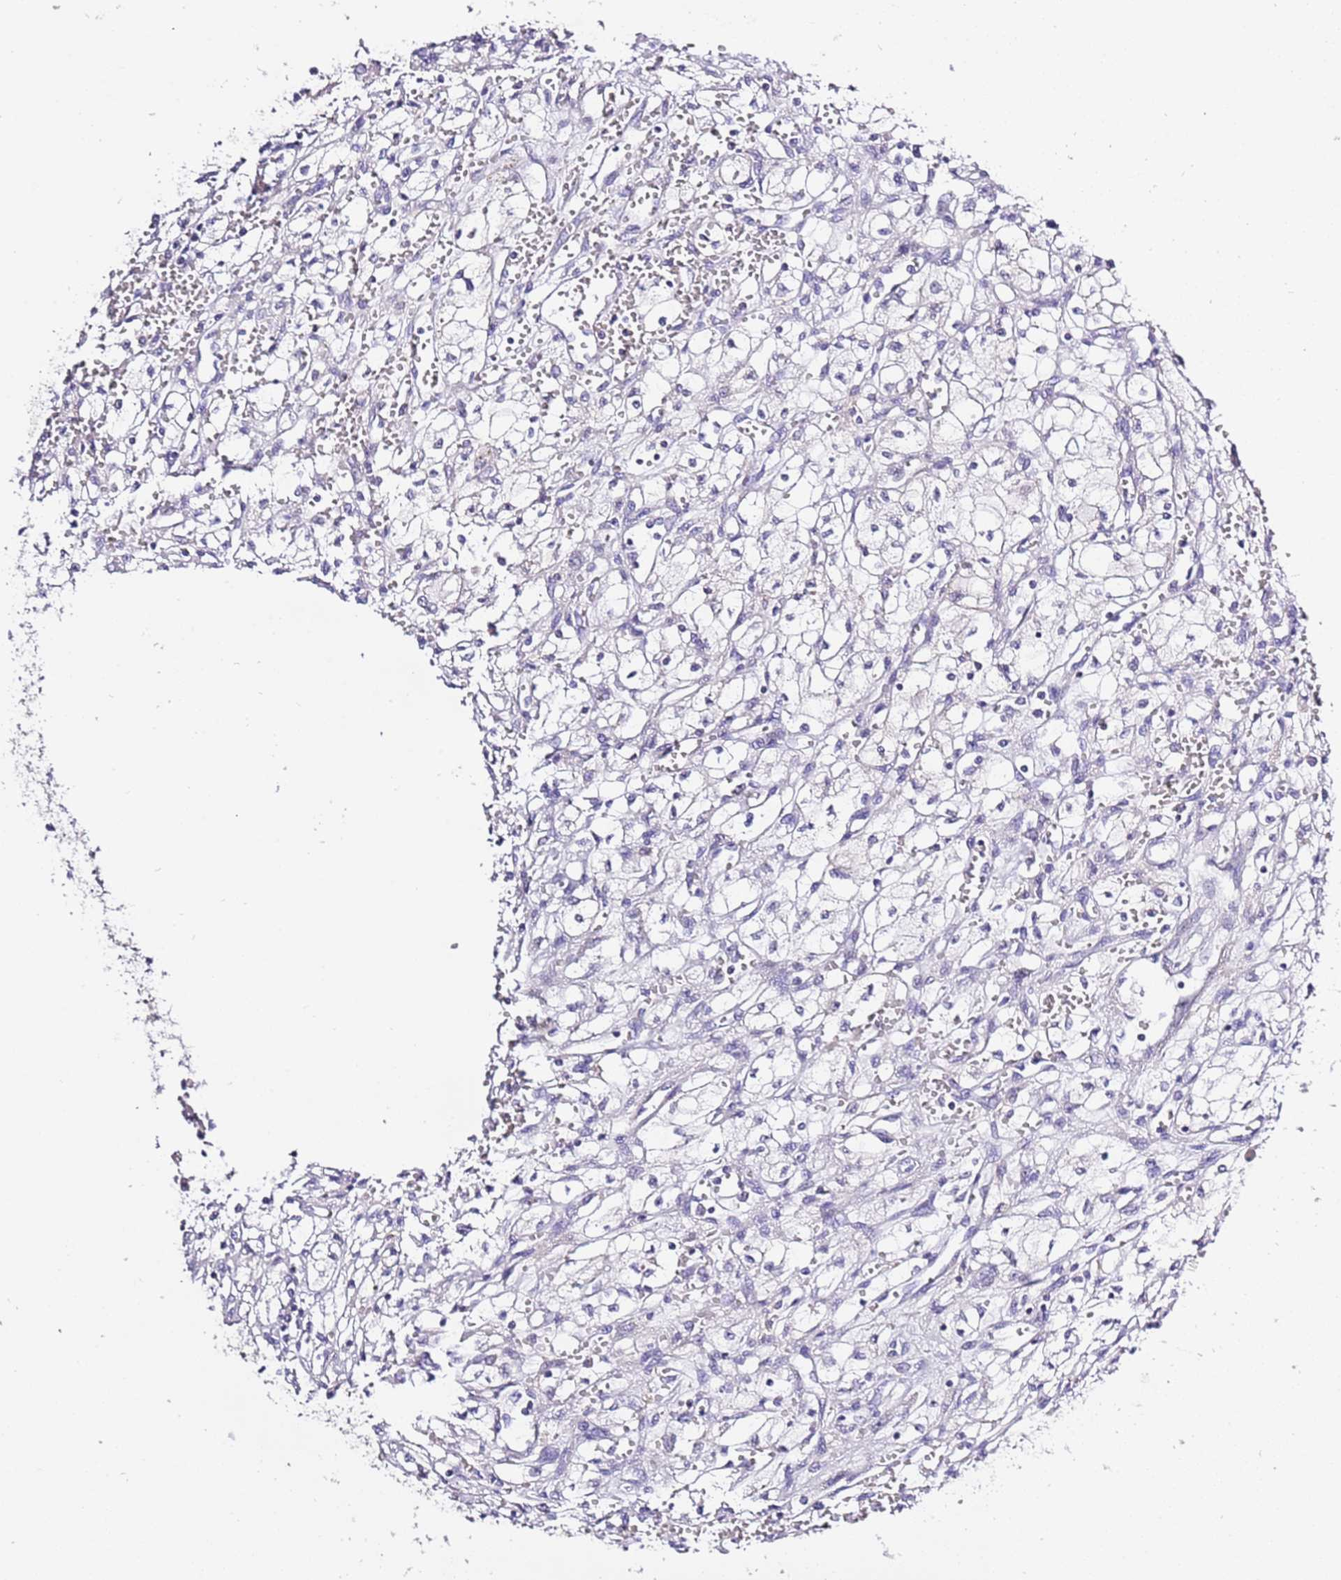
{"staining": {"intensity": "negative", "quantity": "none", "location": "none"}, "tissue": "renal cancer", "cell_type": "Tumor cells", "image_type": "cancer", "snomed": [{"axis": "morphology", "description": "Adenocarcinoma, NOS"}, {"axis": "topography", "description": "Kidney"}], "caption": "The photomicrograph displays no significant positivity in tumor cells of adenocarcinoma (renal).", "gene": "STIP1", "patient": {"sex": "male", "age": 59}}